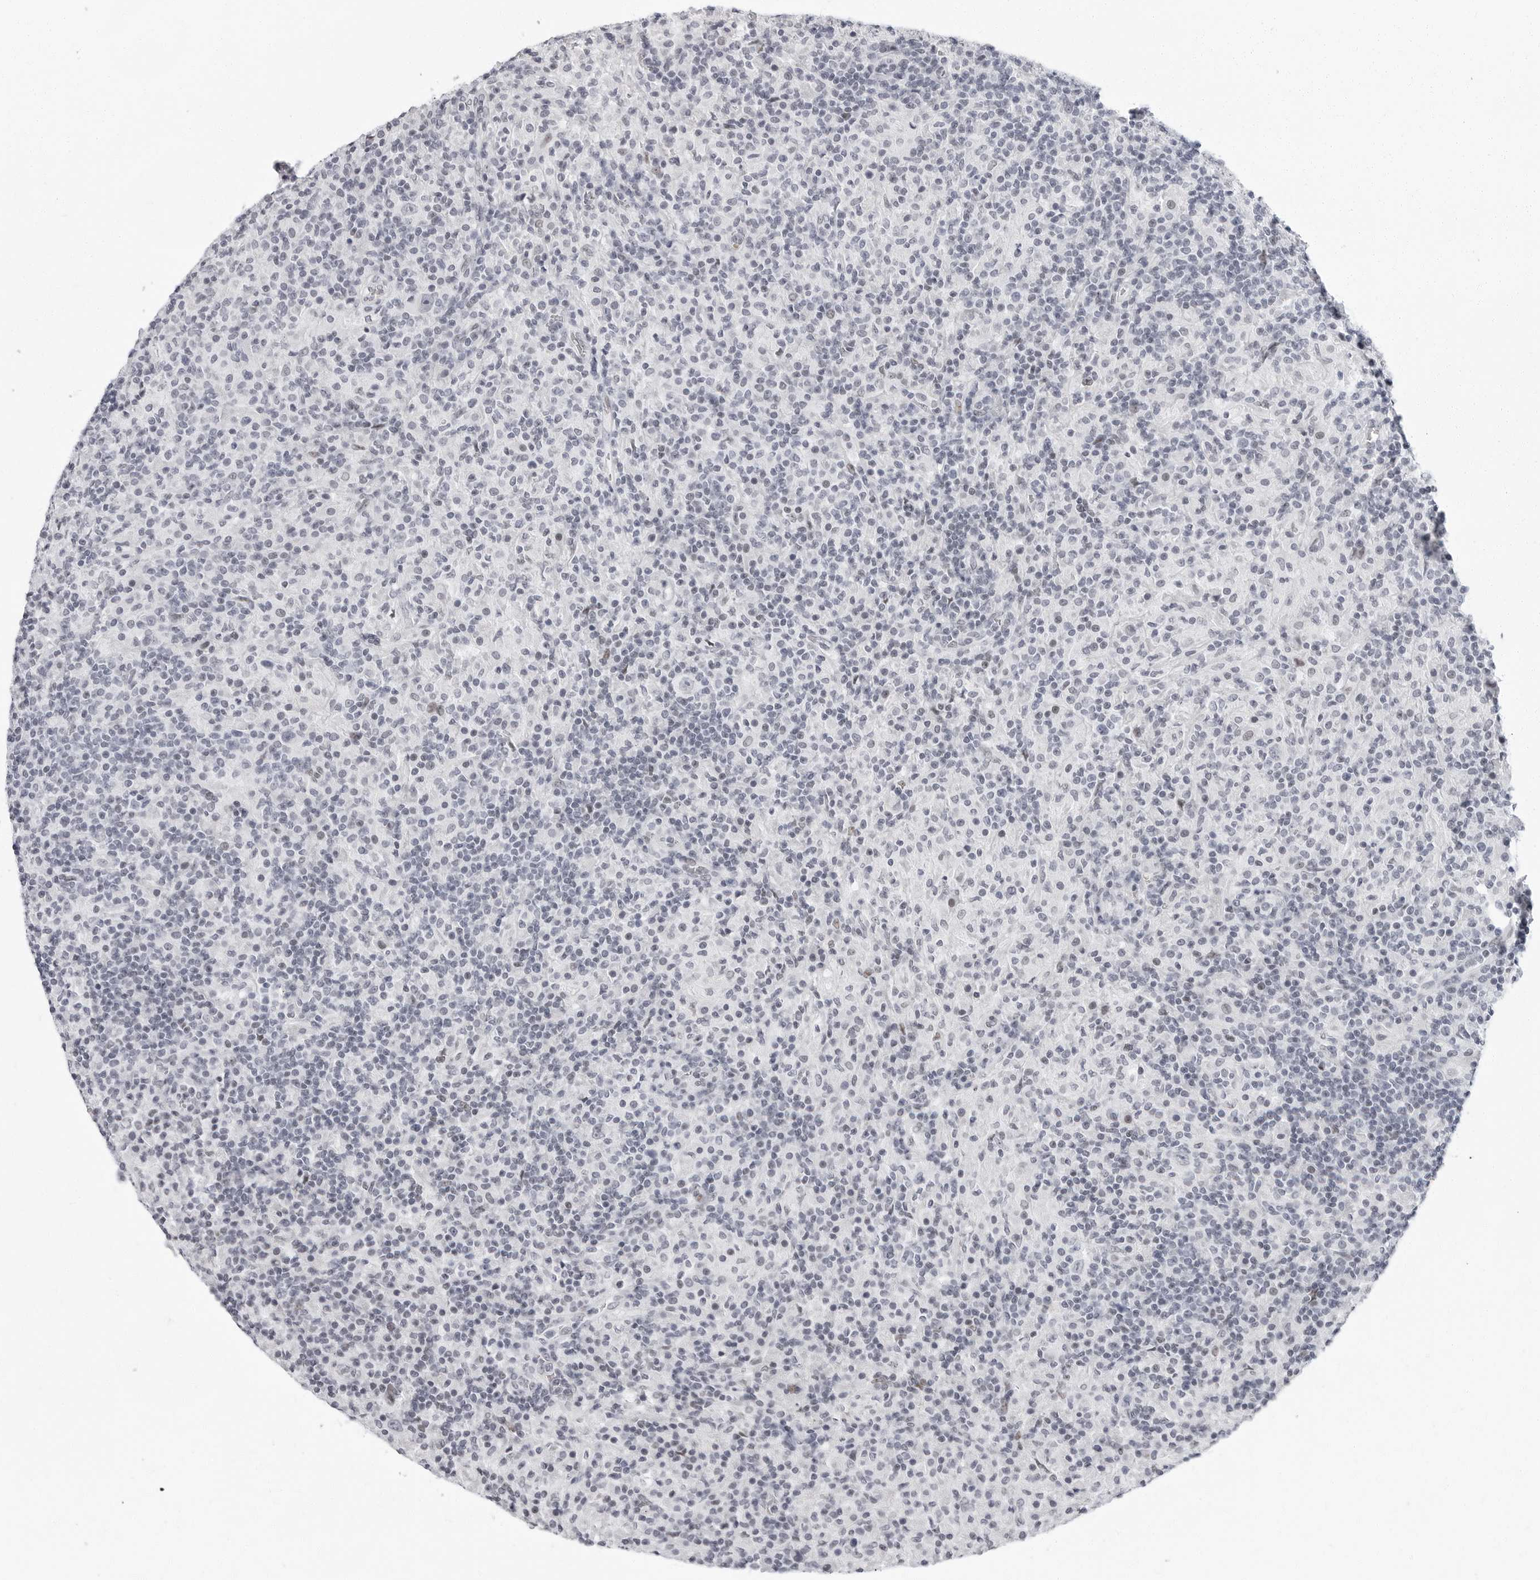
{"staining": {"intensity": "negative", "quantity": "none", "location": "none"}, "tissue": "lymphoma", "cell_type": "Tumor cells", "image_type": "cancer", "snomed": [{"axis": "morphology", "description": "Hodgkin's disease, NOS"}, {"axis": "topography", "description": "Lymph node"}], "caption": "Immunohistochemistry photomicrograph of neoplastic tissue: lymphoma stained with DAB (3,3'-diaminobenzidine) shows no significant protein positivity in tumor cells. (Brightfield microscopy of DAB IHC at high magnification).", "gene": "VEZF1", "patient": {"sex": "male", "age": 70}}